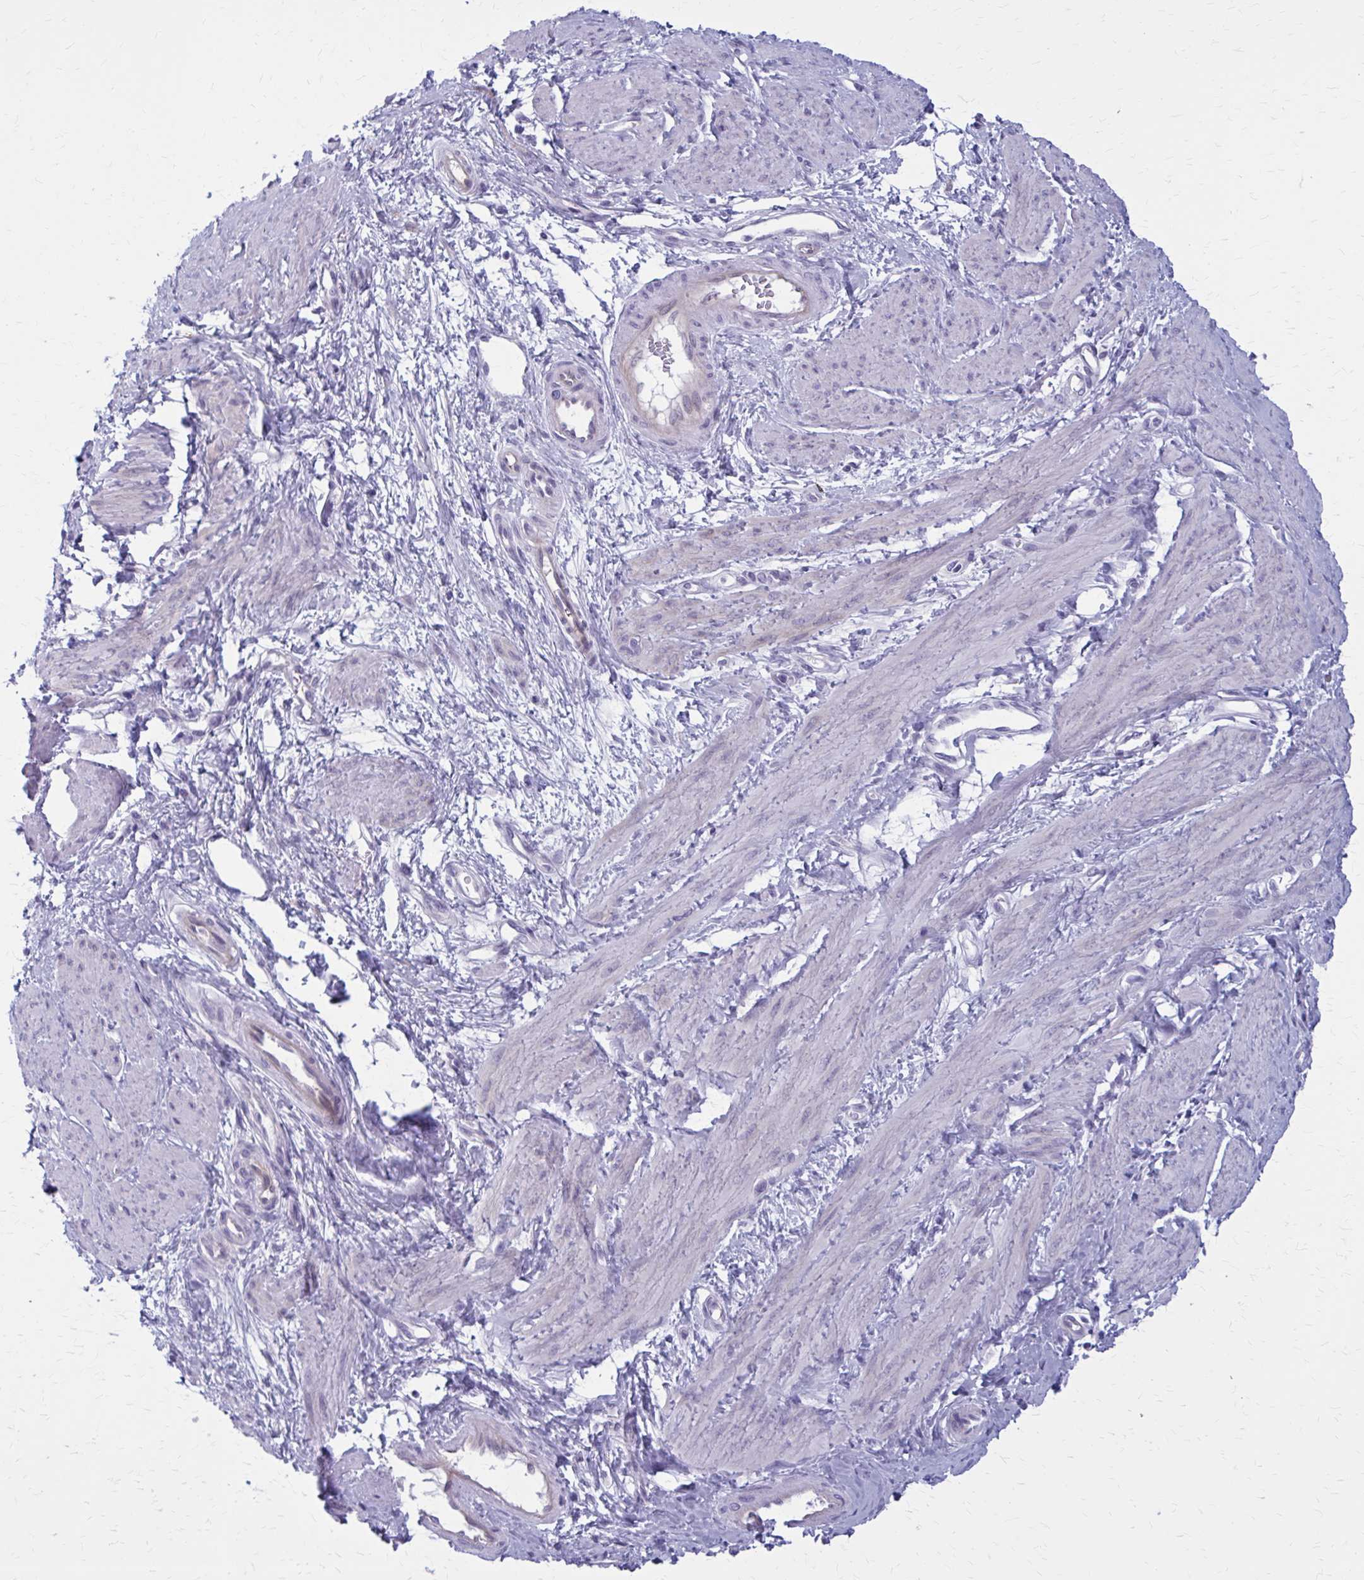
{"staining": {"intensity": "negative", "quantity": "none", "location": "none"}, "tissue": "smooth muscle", "cell_type": "Smooth muscle cells", "image_type": "normal", "snomed": [{"axis": "morphology", "description": "Normal tissue, NOS"}, {"axis": "topography", "description": "Smooth muscle"}, {"axis": "topography", "description": "Uterus"}], "caption": "Immunohistochemical staining of benign human smooth muscle demonstrates no significant expression in smooth muscle cells.", "gene": "CASQ2", "patient": {"sex": "female", "age": 39}}